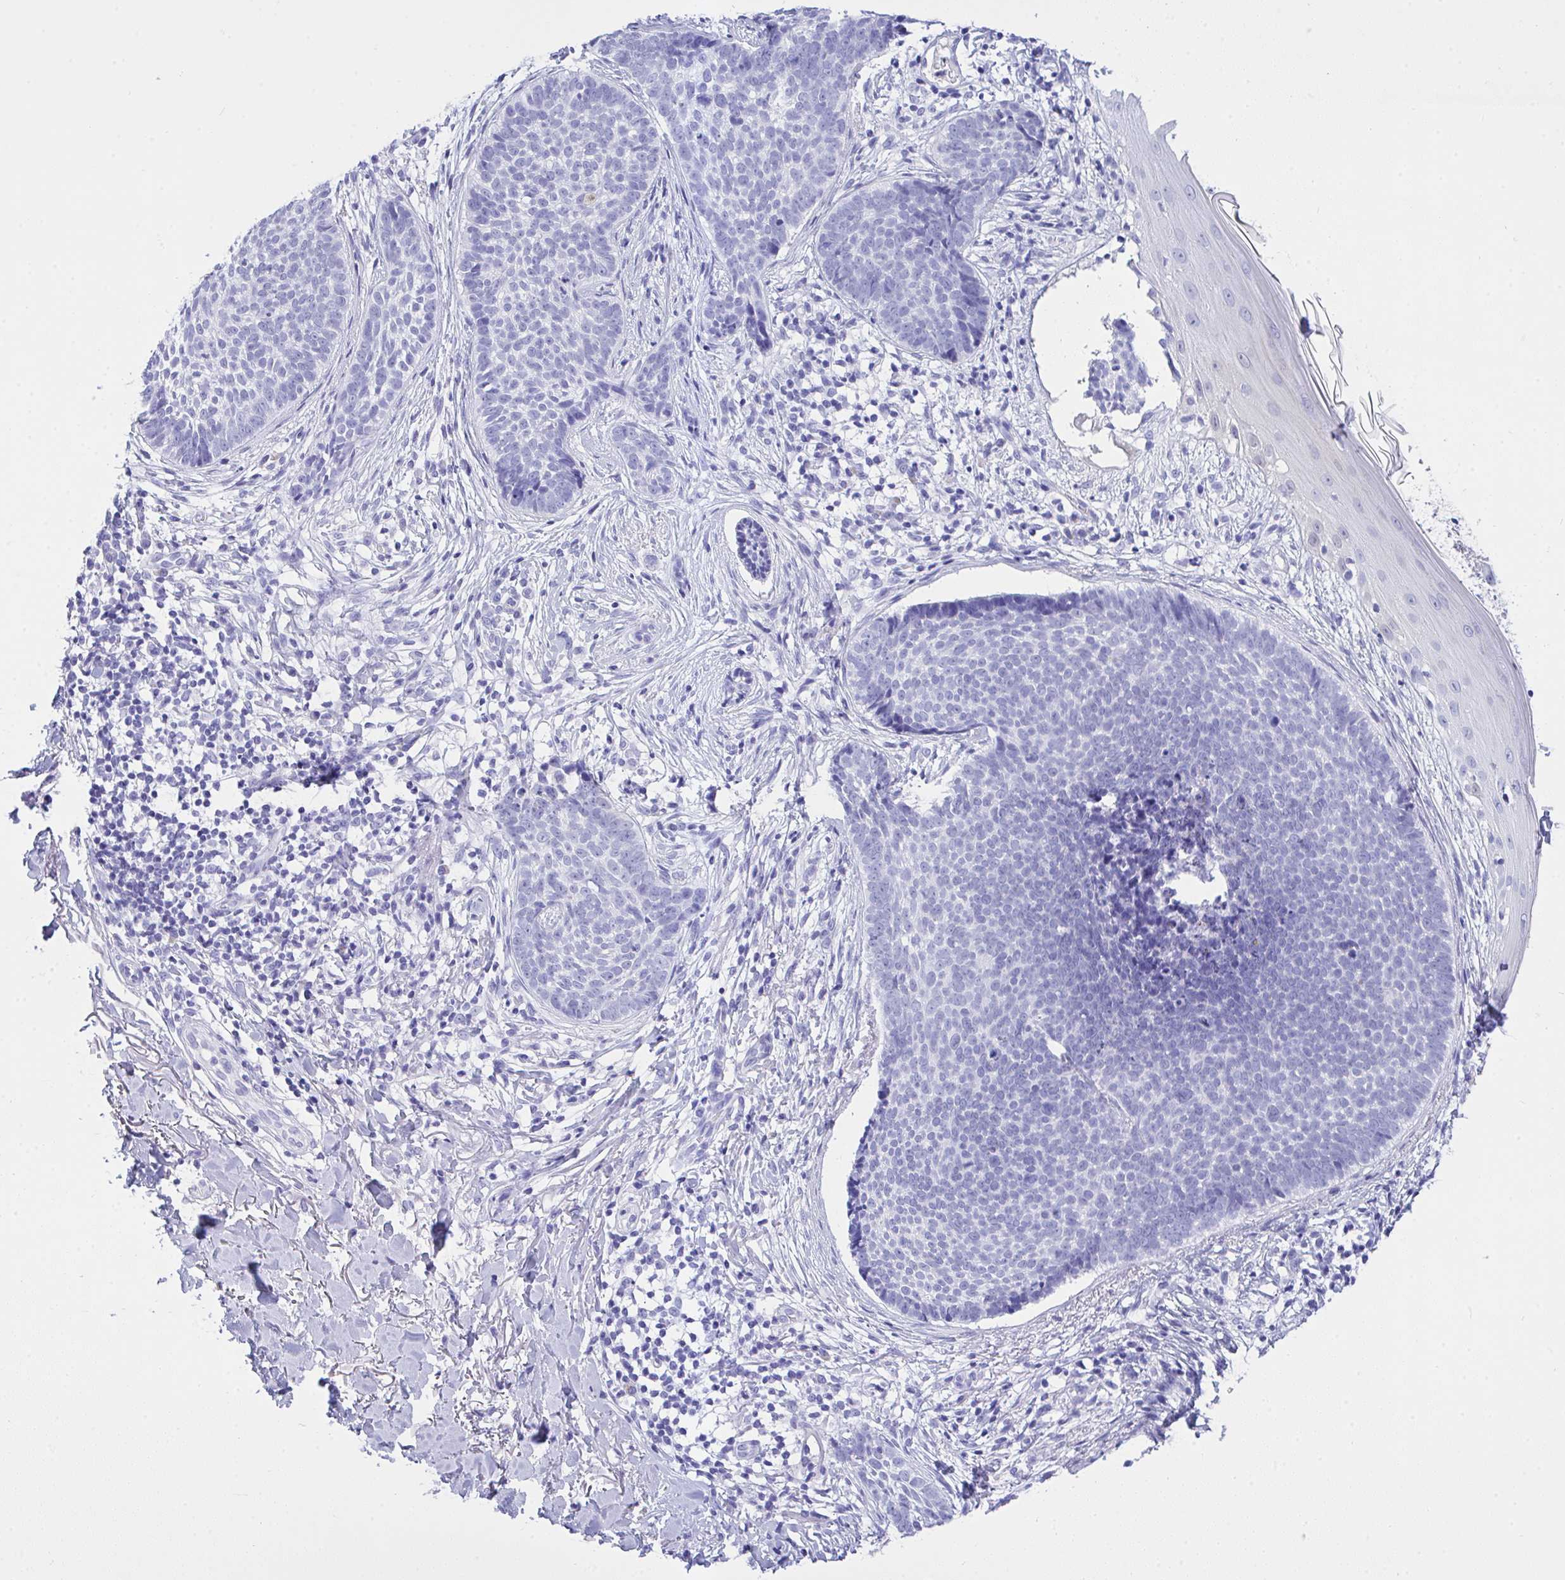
{"staining": {"intensity": "negative", "quantity": "none", "location": "none"}, "tissue": "skin cancer", "cell_type": "Tumor cells", "image_type": "cancer", "snomed": [{"axis": "morphology", "description": "Basal cell carcinoma"}, {"axis": "topography", "description": "Skin"}, {"axis": "topography", "description": "Skin of back"}], "caption": "Protein analysis of skin basal cell carcinoma exhibits no significant expression in tumor cells.", "gene": "AKR1D1", "patient": {"sex": "male", "age": 81}}